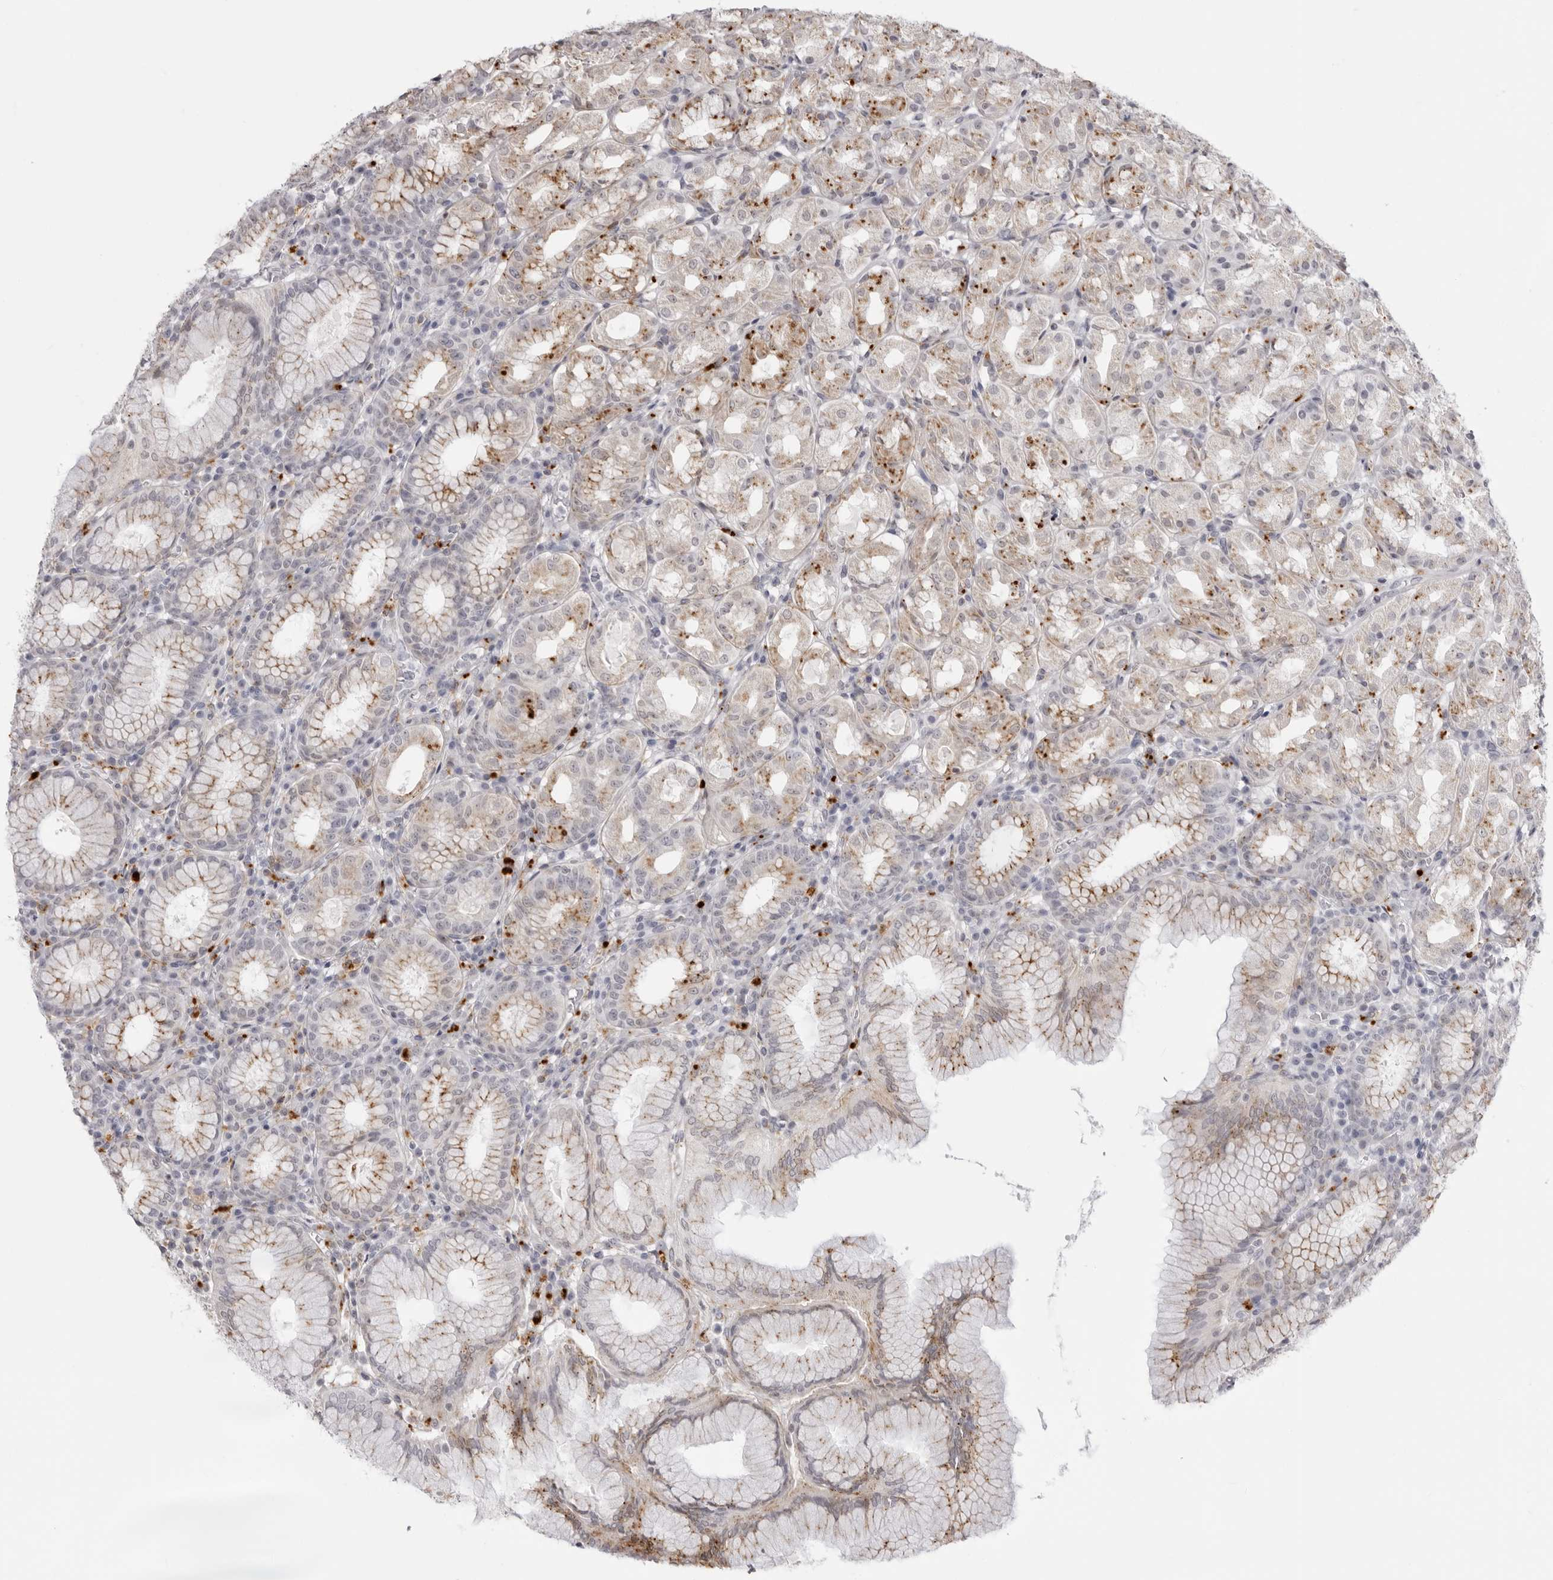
{"staining": {"intensity": "moderate", "quantity": "<25%", "location": "cytoplasmic/membranous"}, "tissue": "stomach", "cell_type": "Glandular cells", "image_type": "normal", "snomed": [{"axis": "morphology", "description": "Normal tissue, NOS"}, {"axis": "topography", "description": "Stomach"}, {"axis": "topography", "description": "Stomach, lower"}], "caption": "High-magnification brightfield microscopy of unremarkable stomach stained with DAB (brown) and counterstained with hematoxylin (blue). glandular cells exhibit moderate cytoplasmic/membranous positivity is identified in approximately<25% of cells. The staining was performed using DAB, with brown indicating positive protein expression. Nuclei are stained blue with hematoxylin.", "gene": "IL25", "patient": {"sex": "female", "age": 56}}